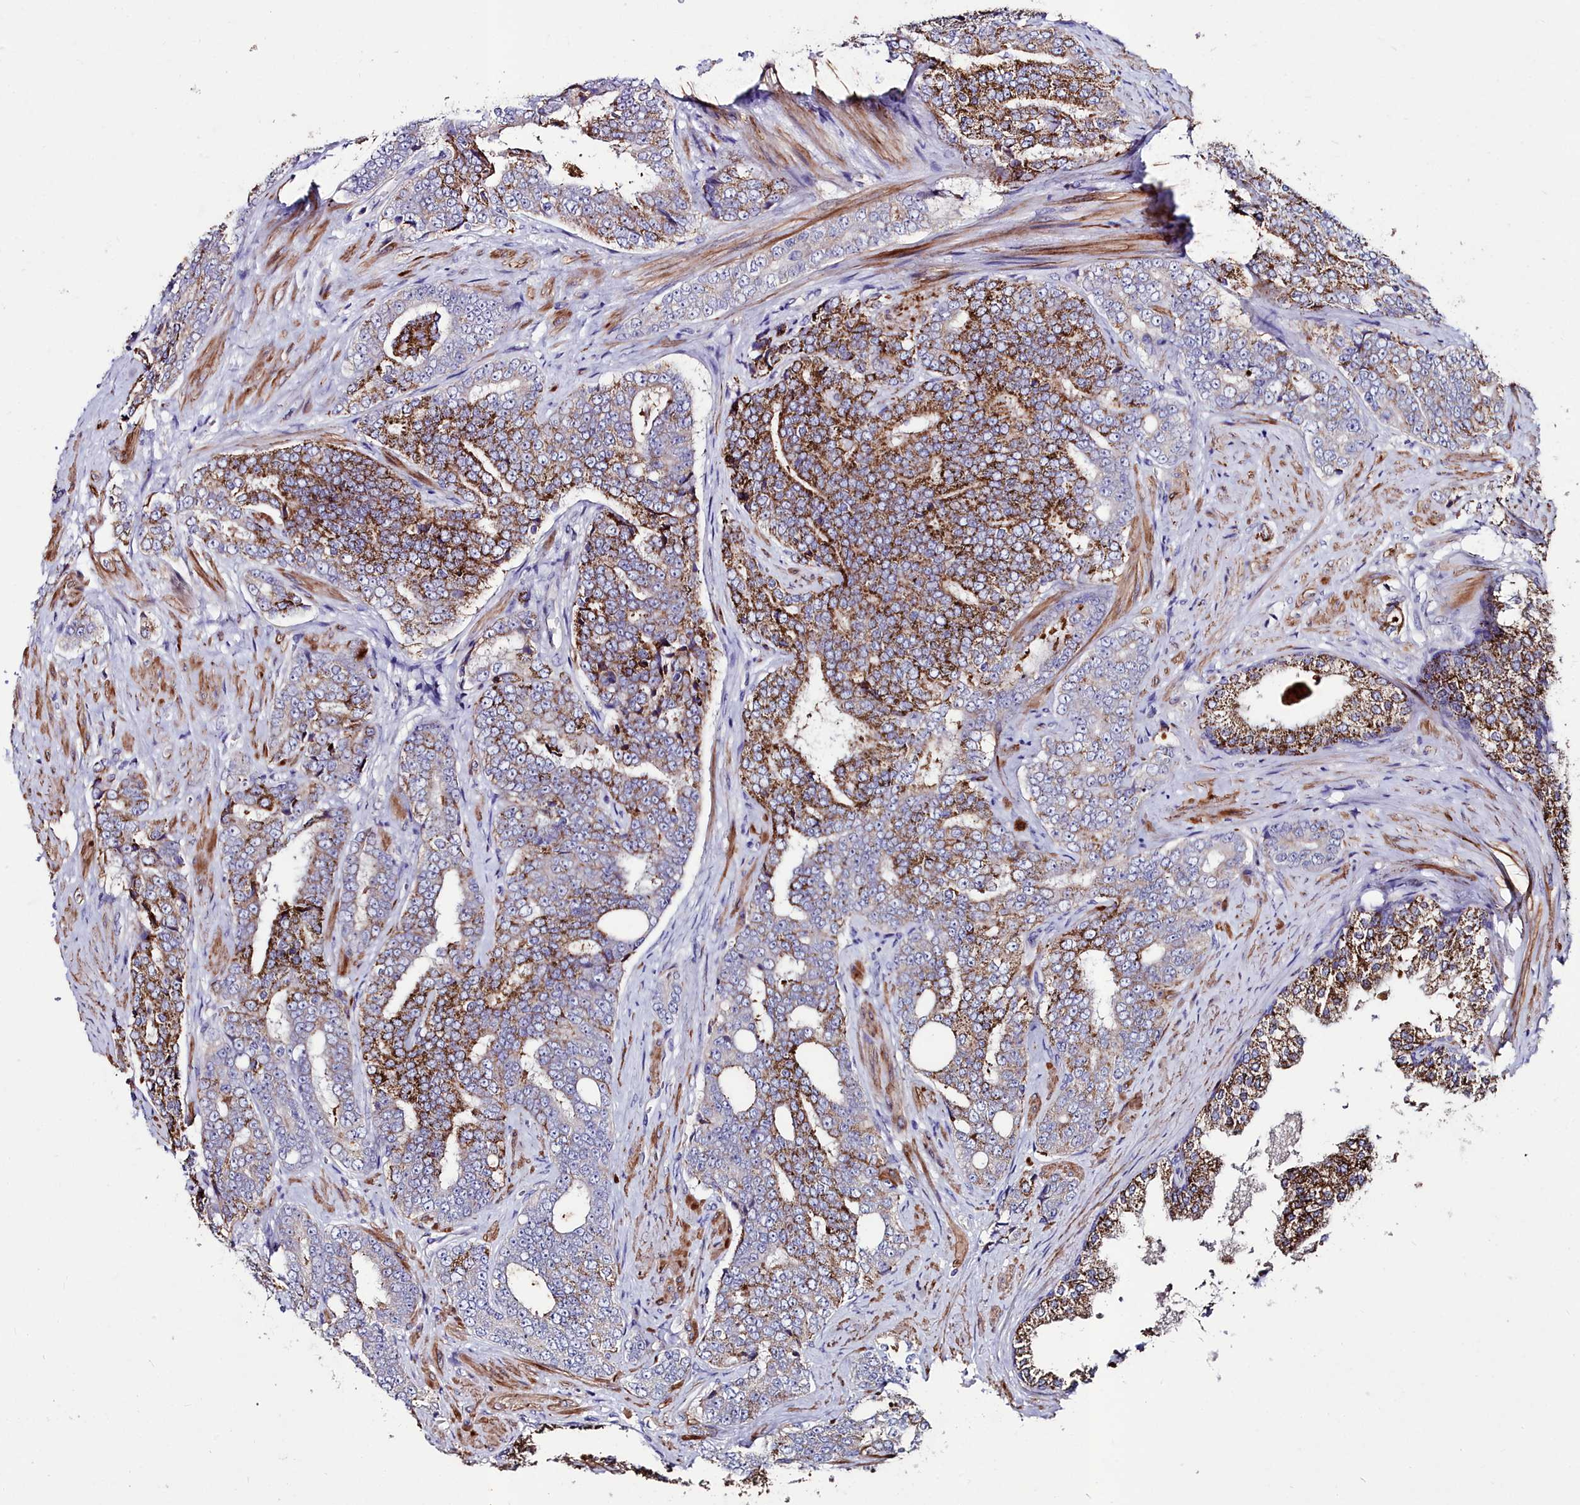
{"staining": {"intensity": "strong", "quantity": ">75%", "location": "cytoplasmic/membranous"}, "tissue": "prostate cancer", "cell_type": "Tumor cells", "image_type": "cancer", "snomed": [{"axis": "morphology", "description": "Adenocarcinoma, High grade"}, {"axis": "topography", "description": "Prostate"}], "caption": "Immunohistochemistry (IHC) staining of adenocarcinoma (high-grade) (prostate), which demonstrates high levels of strong cytoplasmic/membranous expression in about >75% of tumor cells indicating strong cytoplasmic/membranous protein staining. The staining was performed using DAB (brown) for protein detection and nuclei were counterstained in hematoxylin (blue).", "gene": "AMBRA1", "patient": {"sex": "male", "age": 67}}